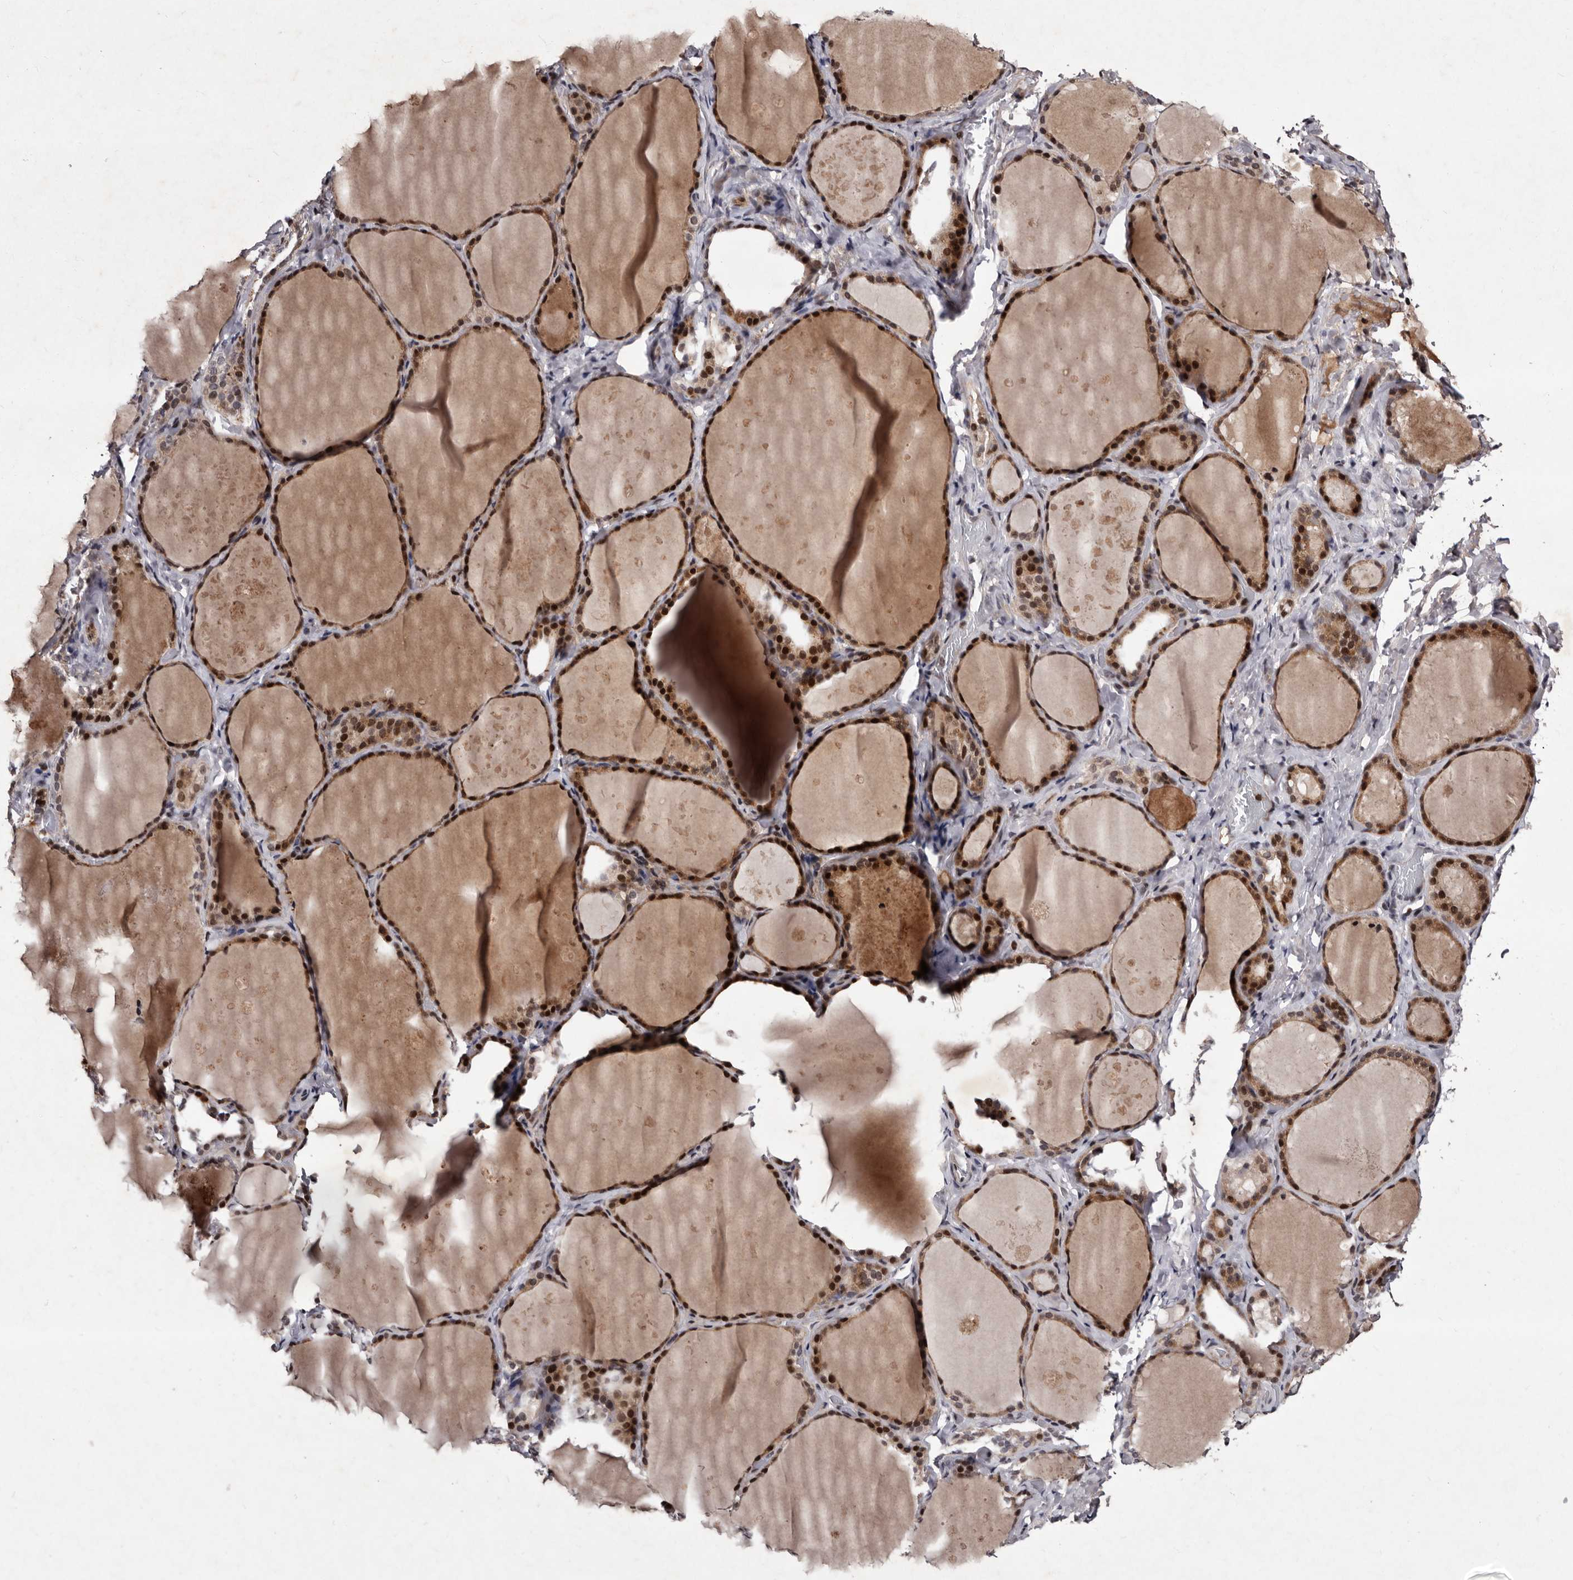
{"staining": {"intensity": "moderate", "quantity": ">75%", "location": "cytoplasmic/membranous,nuclear"}, "tissue": "thyroid gland", "cell_type": "Glandular cells", "image_type": "normal", "snomed": [{"axis": "morphology", "description": "Normal tissue, NOS"}, {"axis": "topography", "description": "Thyroid gland"}], "caption": "This micrograph reveals IHC staining of benign thyroid gland, with medium moderate cytoplasmic/membranous,nuclear staining in approximately >75% of glandular cells.", "gene": "TNKS", "patient": {"sex": "female", "age": 44}}